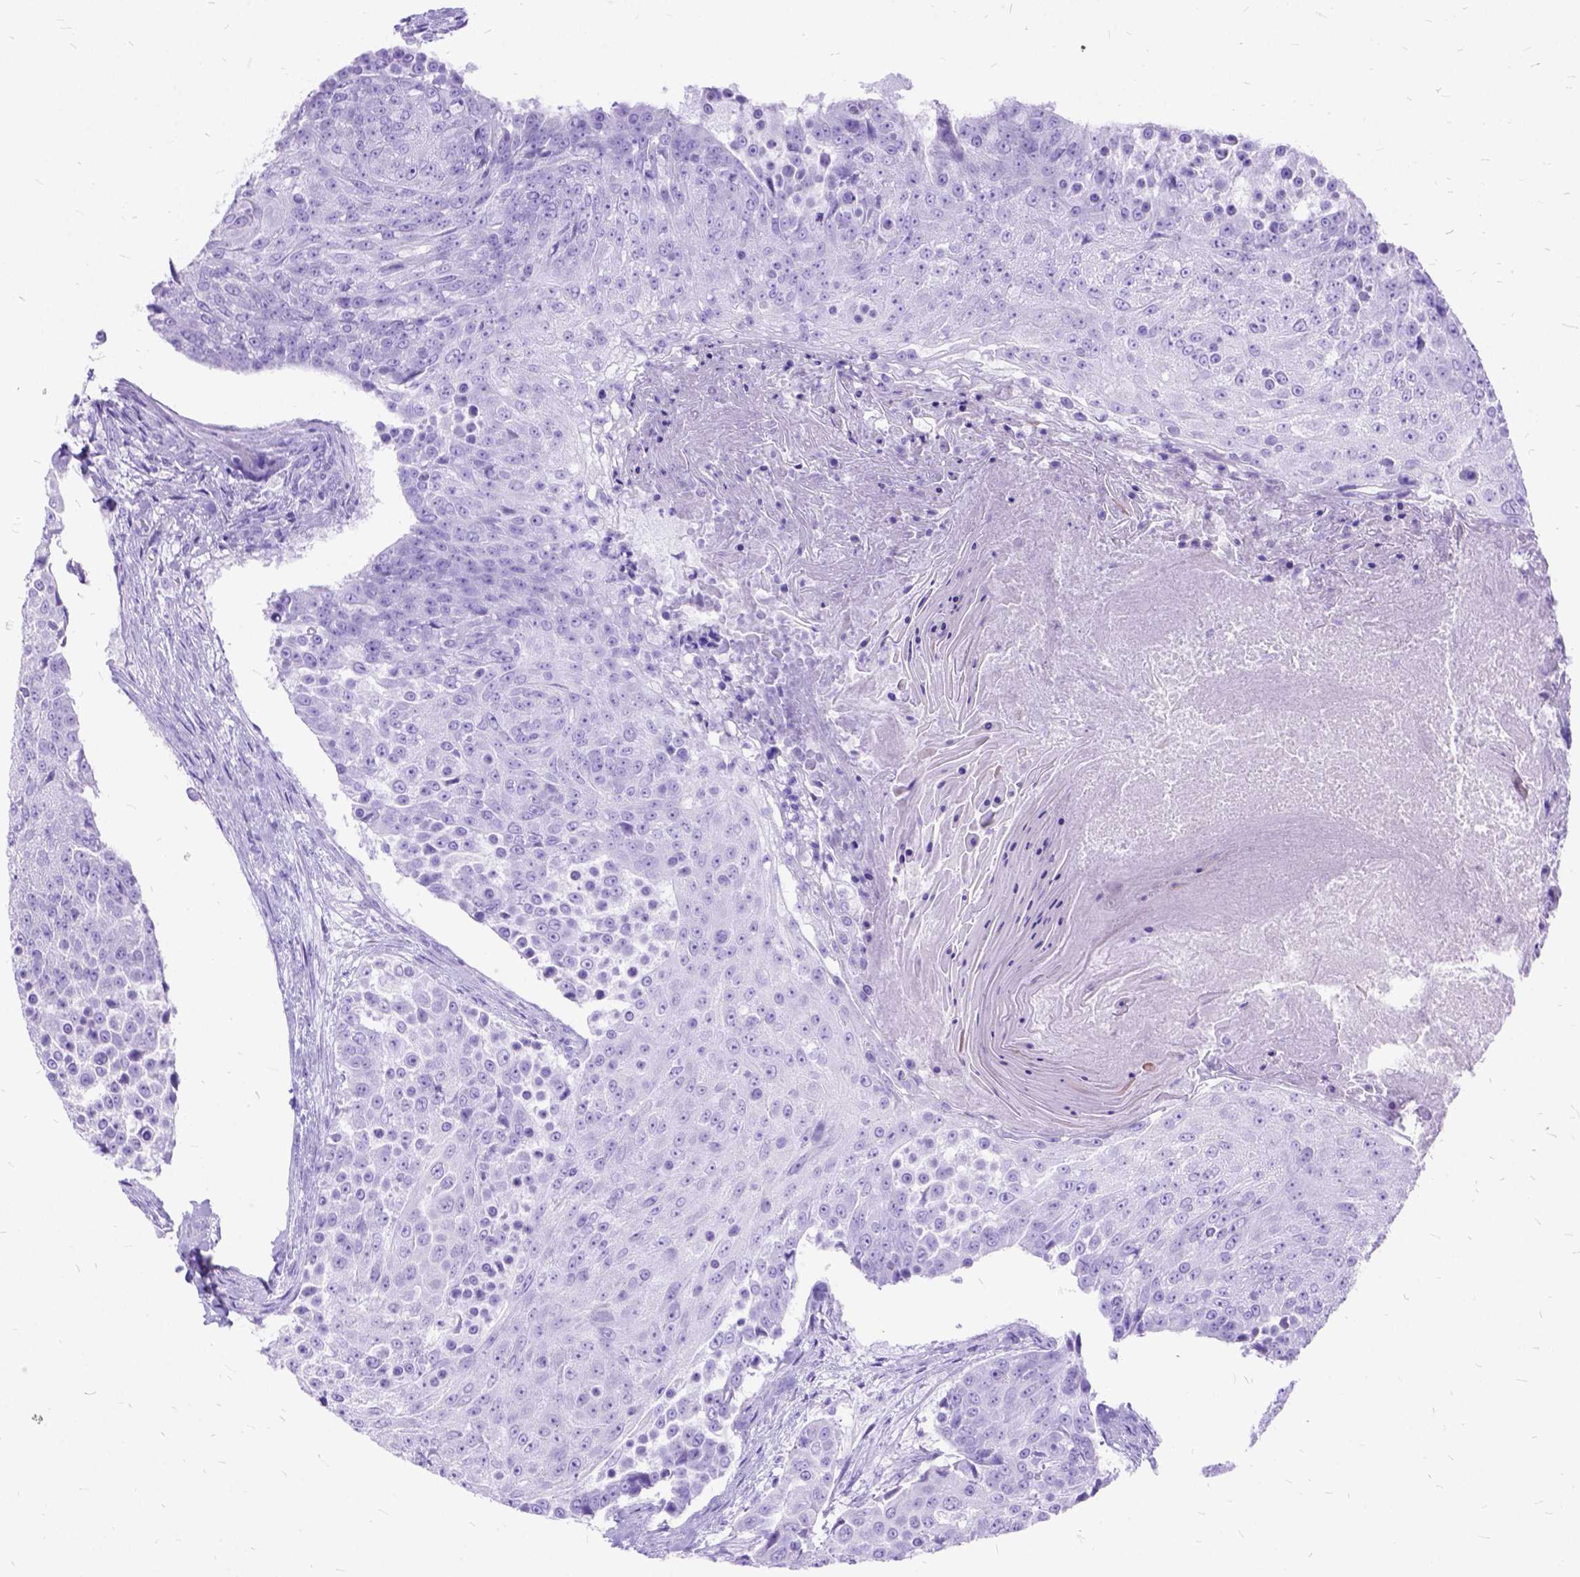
{"staining": {"intensity": "negative", "quantity": "none", "location": "none"}, "tissue": "urothelial cancer", "cell_type": "Tumor cells", "image_type": "cancer", "snomed": [{"axis": "morphology", "description": "Urothelial carcinoma, High grade"}, {"axis": "topography", "description": "Urinary bladder"}], "caption": "IHC image of neoplastic tissue: urothelial carcinoma (high-grade) stained with DAB displays no significant protein staining in tumor cells.", "gene": "DNAH2", "patient": {"sex": "female", "age": 63}}